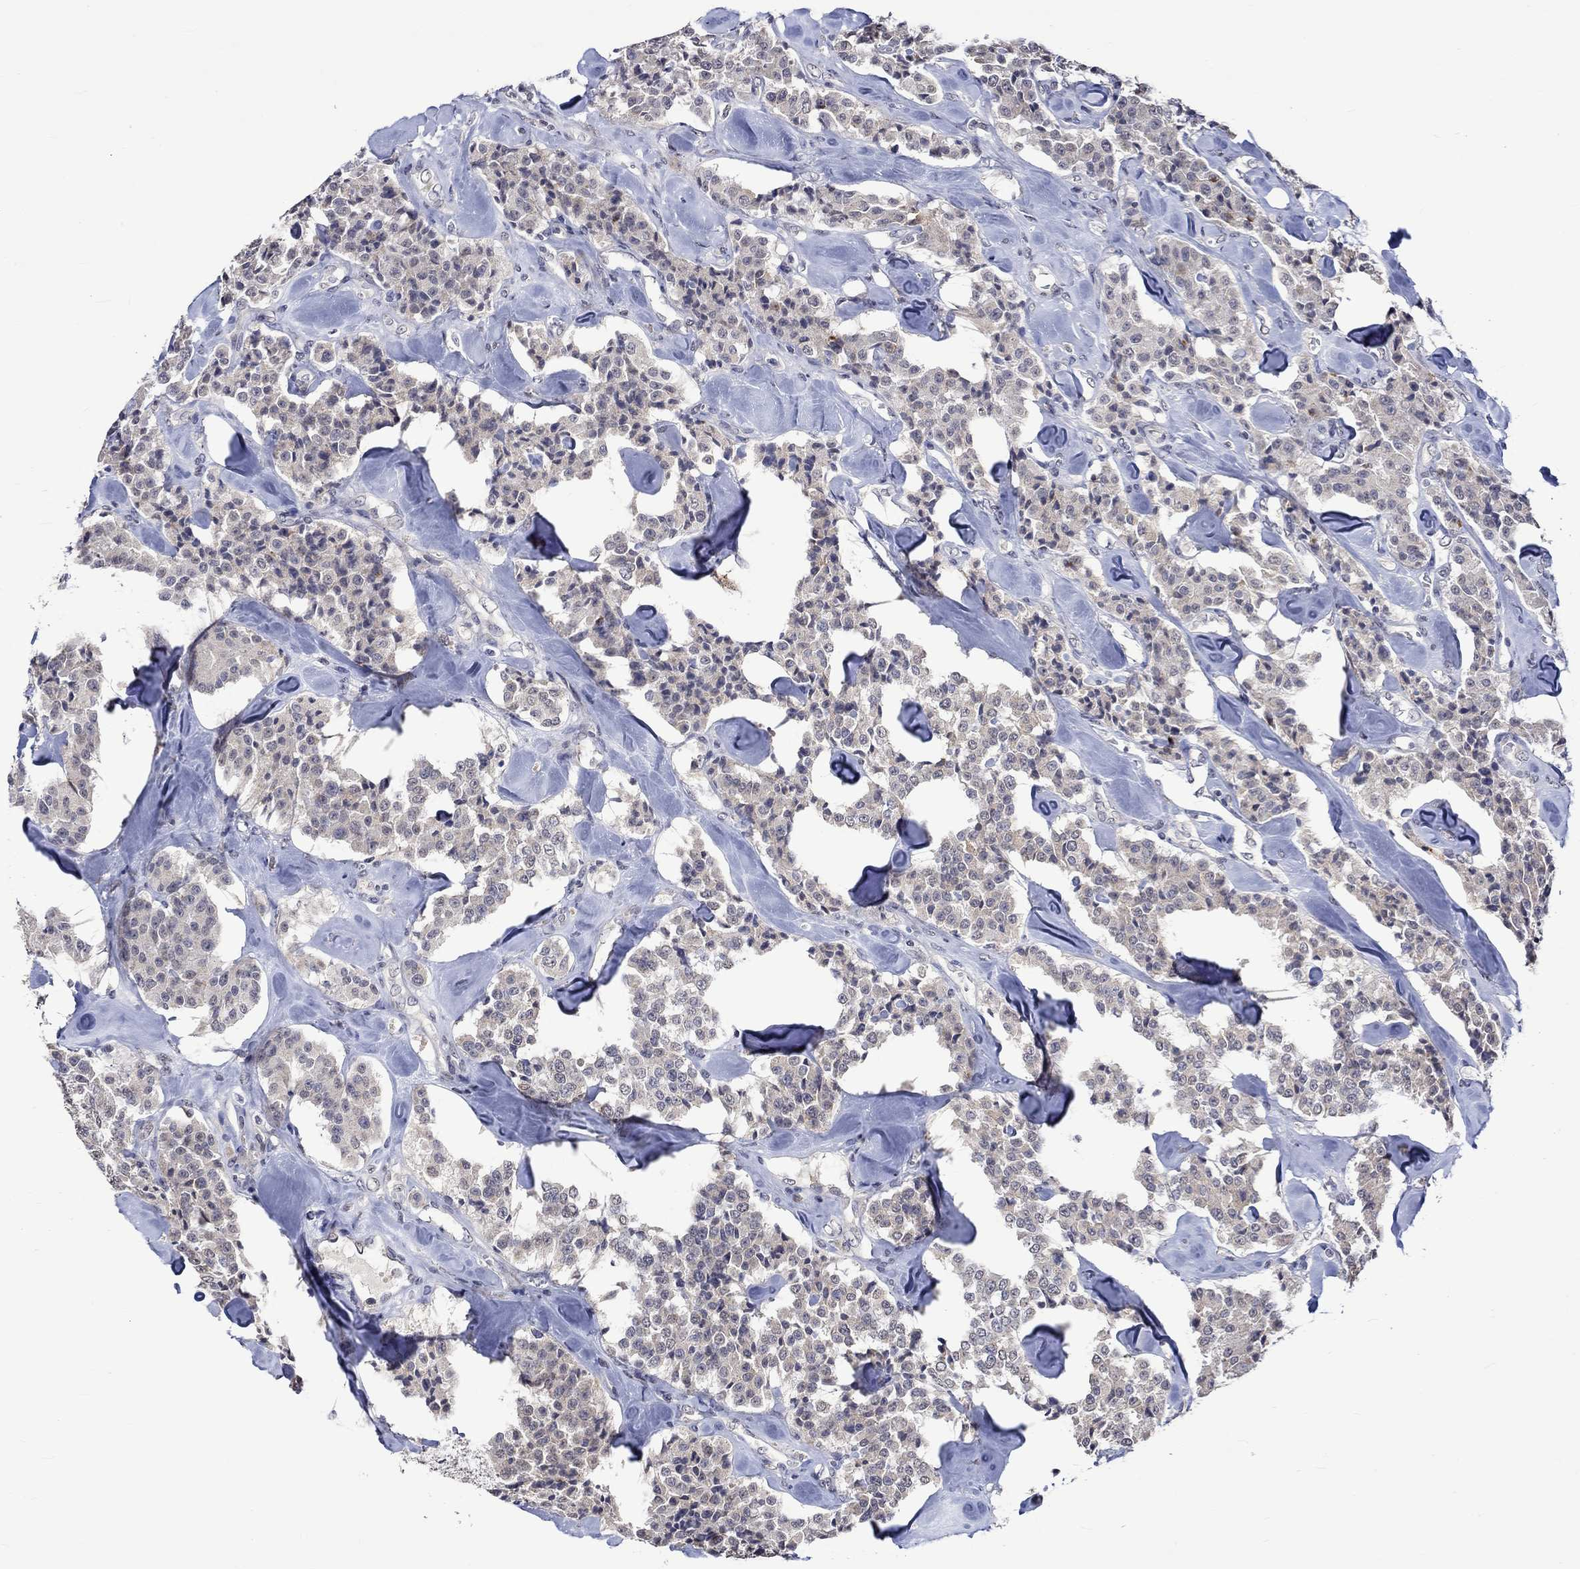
{"staining": {"intensity": "negative", "quantity": "none", "location": "none"}, "tissue": "carcinoid", "cell_type": "Tumor cells", "image_type": "cancer", "snomed": [{"axis": "morphology", "description": "Carcinoid, malignant, NOS"}, {"axis": "topography", "description": "Pancreas"}], "caption": "Immunohistochemical staining of human carcinoid (malignant) shows no significant expression in tumor cells.", "gene": "DDX3Y", "patient": {"sex": "male", "age": 41}}